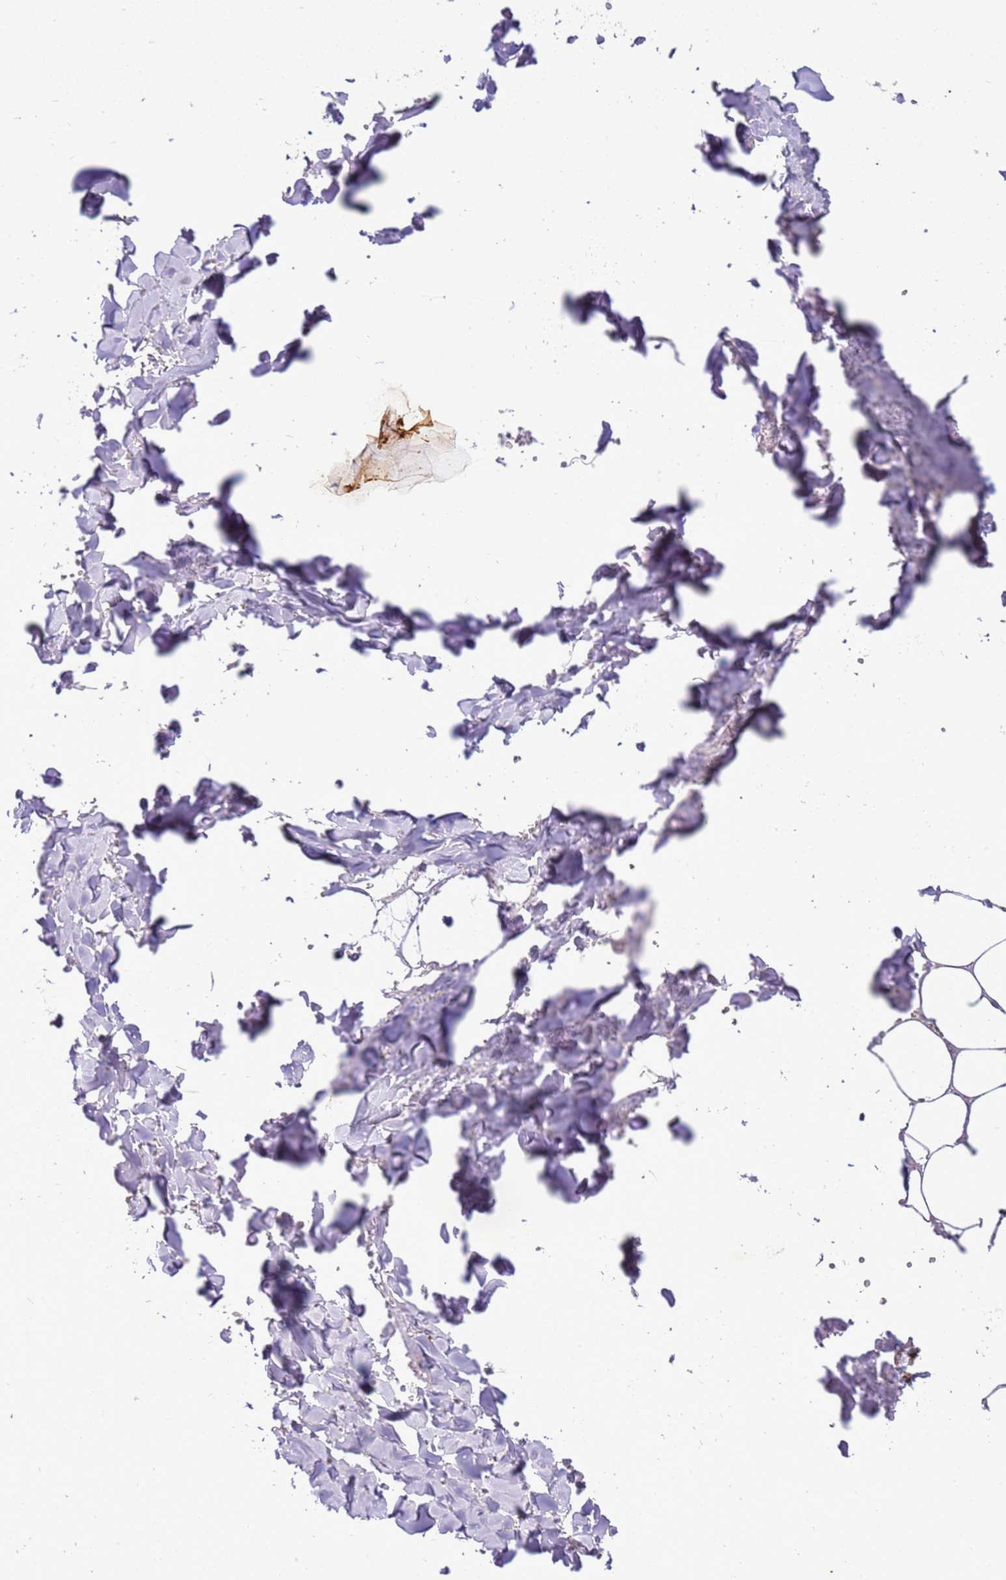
{"staining": {"intensity": "negative", "quantity": "none", "location": "none"}, "tissue": "adipose tissue", "cell_type": "Adipocytes", "image_type": "normal", "snomed": [{"axis": "morphology", "description": "Normal tissue, NOS"}, {"axis": "topography", "description": "Salivary gland"}, {"axis": "topography", "description": "Peripheral nerve tissue"}], "caption": "Immunohistochemistry (IHC) image of unremarkable adipose tissue: adipose tissue stained with DAB demonstrates no significant protein positivity in adipocytes.", "gene": "TMEM47", "patient": {"sex": "male", "age": 38}}